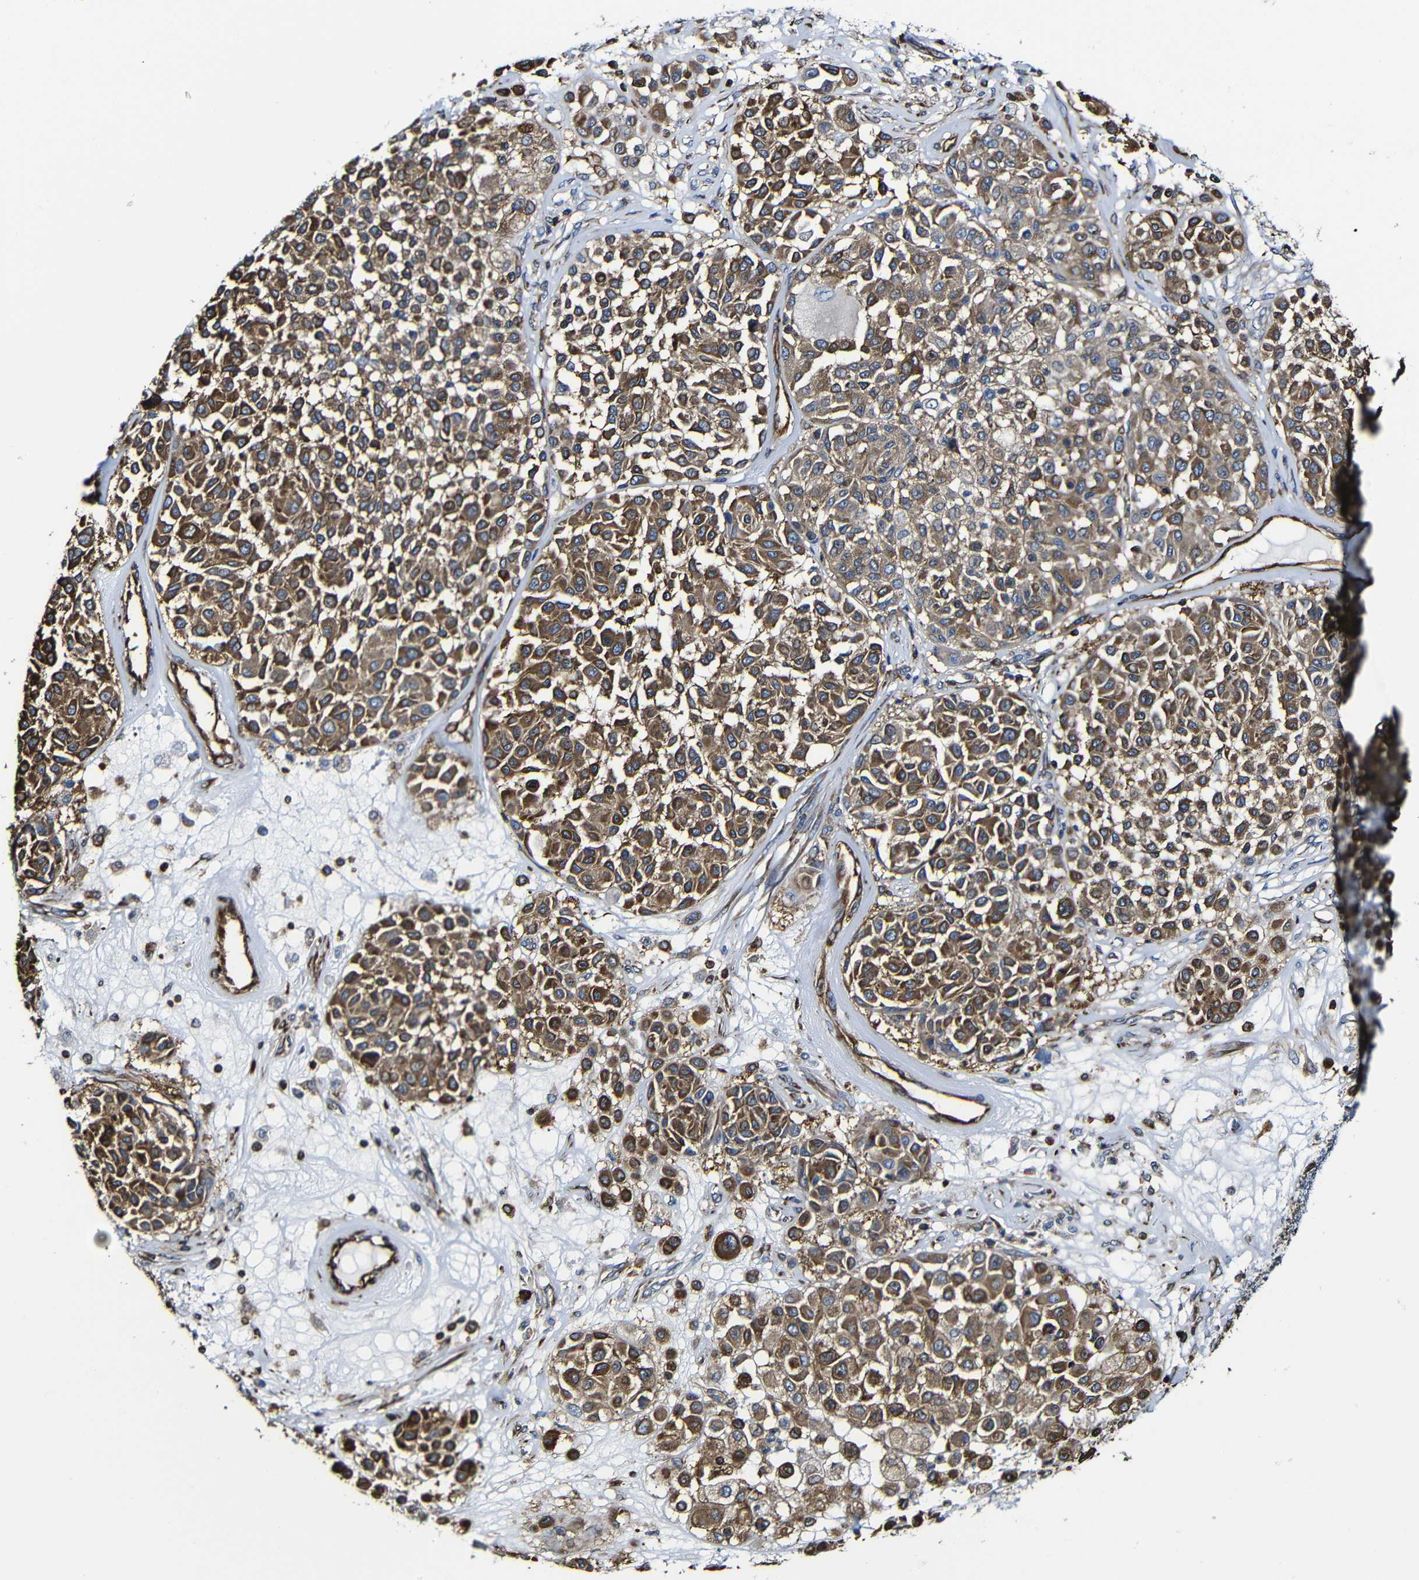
{"staining": {"intensity": "moderate", "quantity": ">75%", "location": "cytoplasmic/membranous"}, "tissue": "melanoma", "cell_type": "Tumor cells", "image_type": "cancer", "snomed": [{"axis": "morphology", "description": "Malignant melanoma, Metastatic site"}, {"axis": "topography", "description": "Soft tissue"}], "caption": "Malignant melanoma (metastatic site) stained for a protein (brown) shows moderate cytoplasmic/membranous positive staining in about >75% of tumor cells.", "gene": "MSN", "patient": {"sex": "male", "age": 41}}